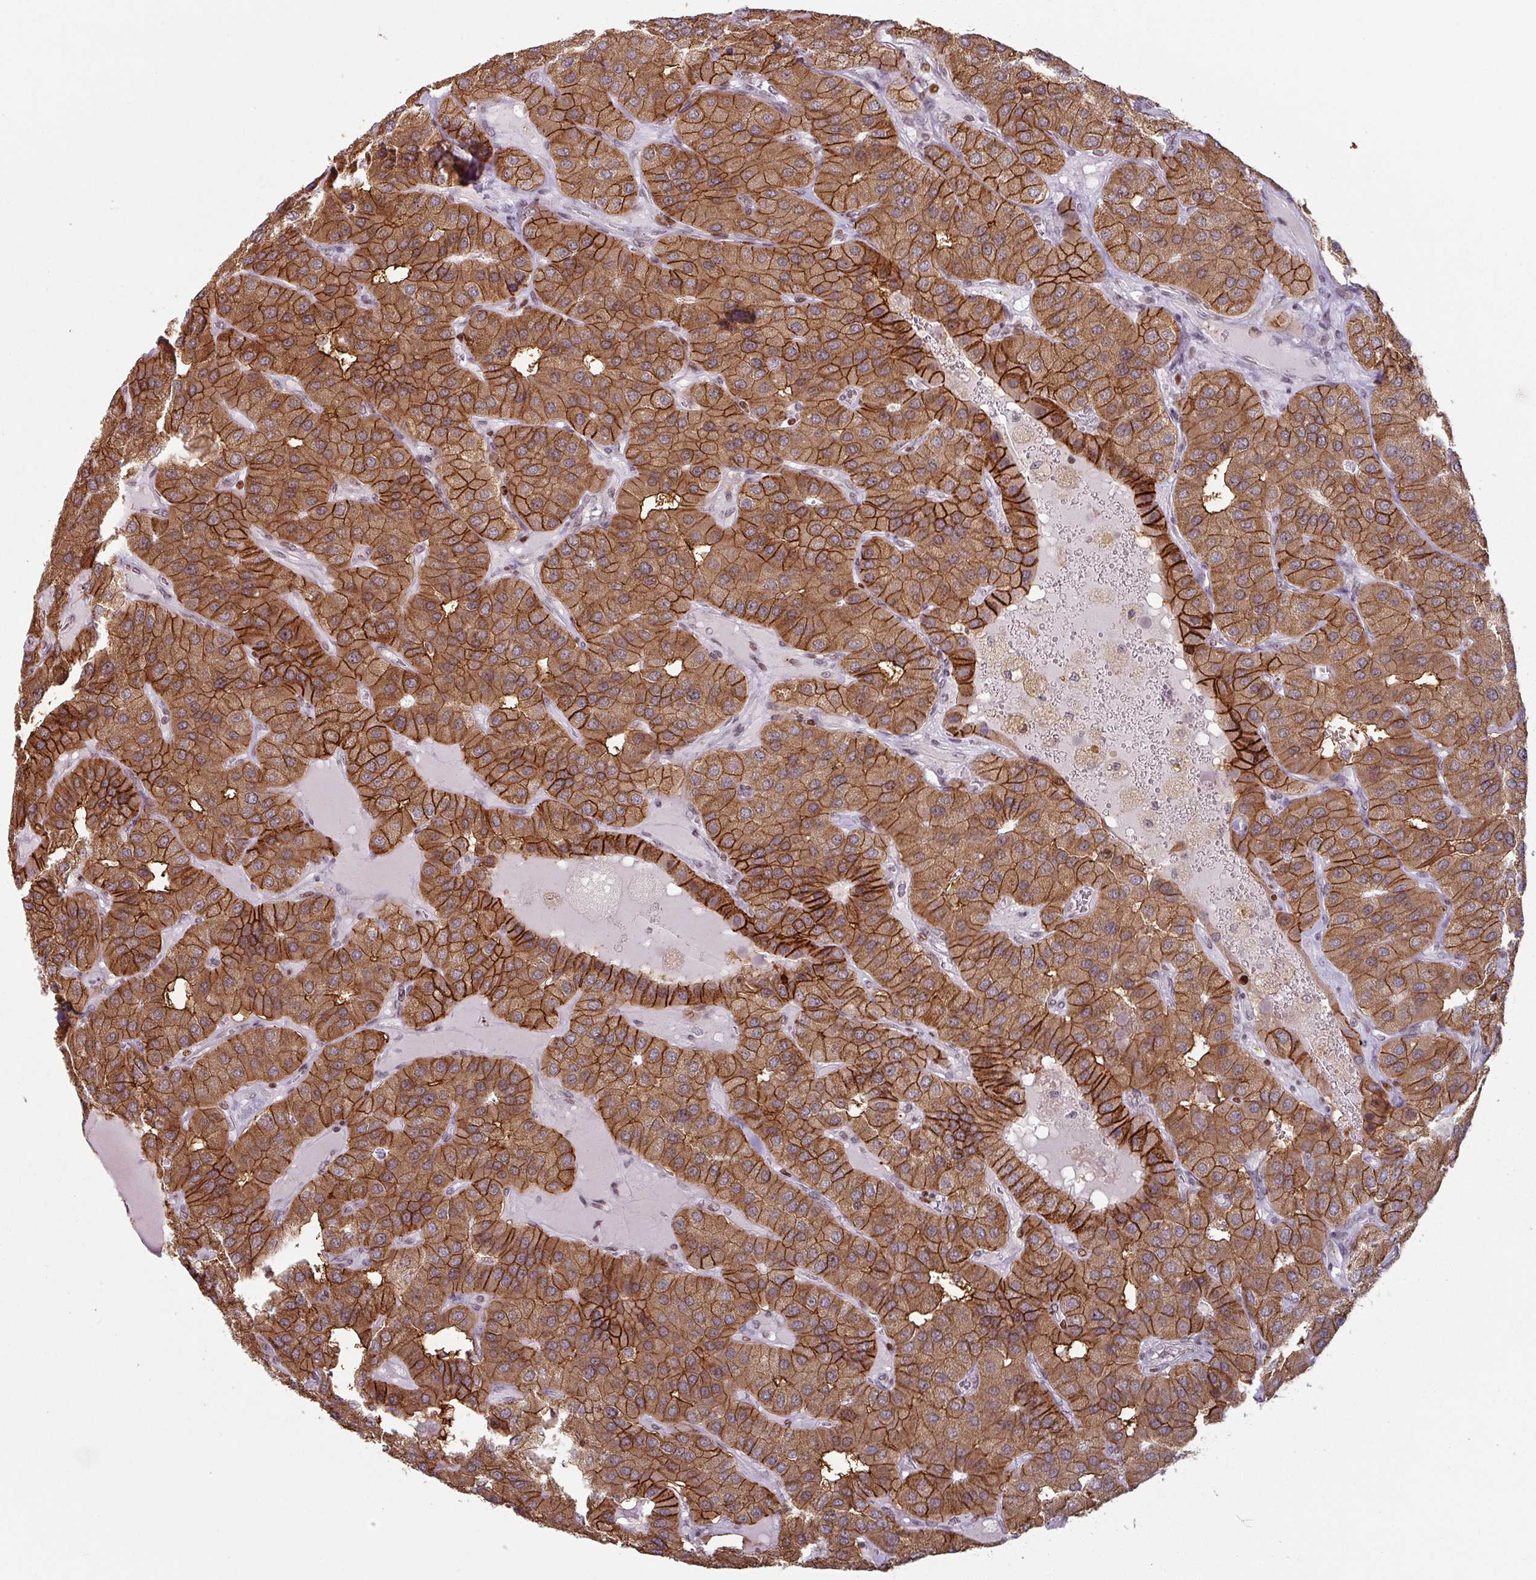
{"staining": {"intensity": "strong", "quantity": ">75%", "location": "cytoplasmic/membranous"}, "tissue": "parathyroid gland", "cell_type": "Glandular cells", "image_type": "normal", "snomed": [{"axis": "morphology", "description": "Normal tissue, NOS"}, {"axis": "morphology", "description": "Adenoma, NOS"}, {"axis": "topography", "description": "Parathyroid gland"}], "caption": "This is an image of immunohistochemistry (IHC) staining of unremarkable parathyroid gland, which shows strong expression in the cytoplasmic/membranous of glandular cells.", "gene": "NCOR1", "patient": {"sex": "female", "age": 86}}